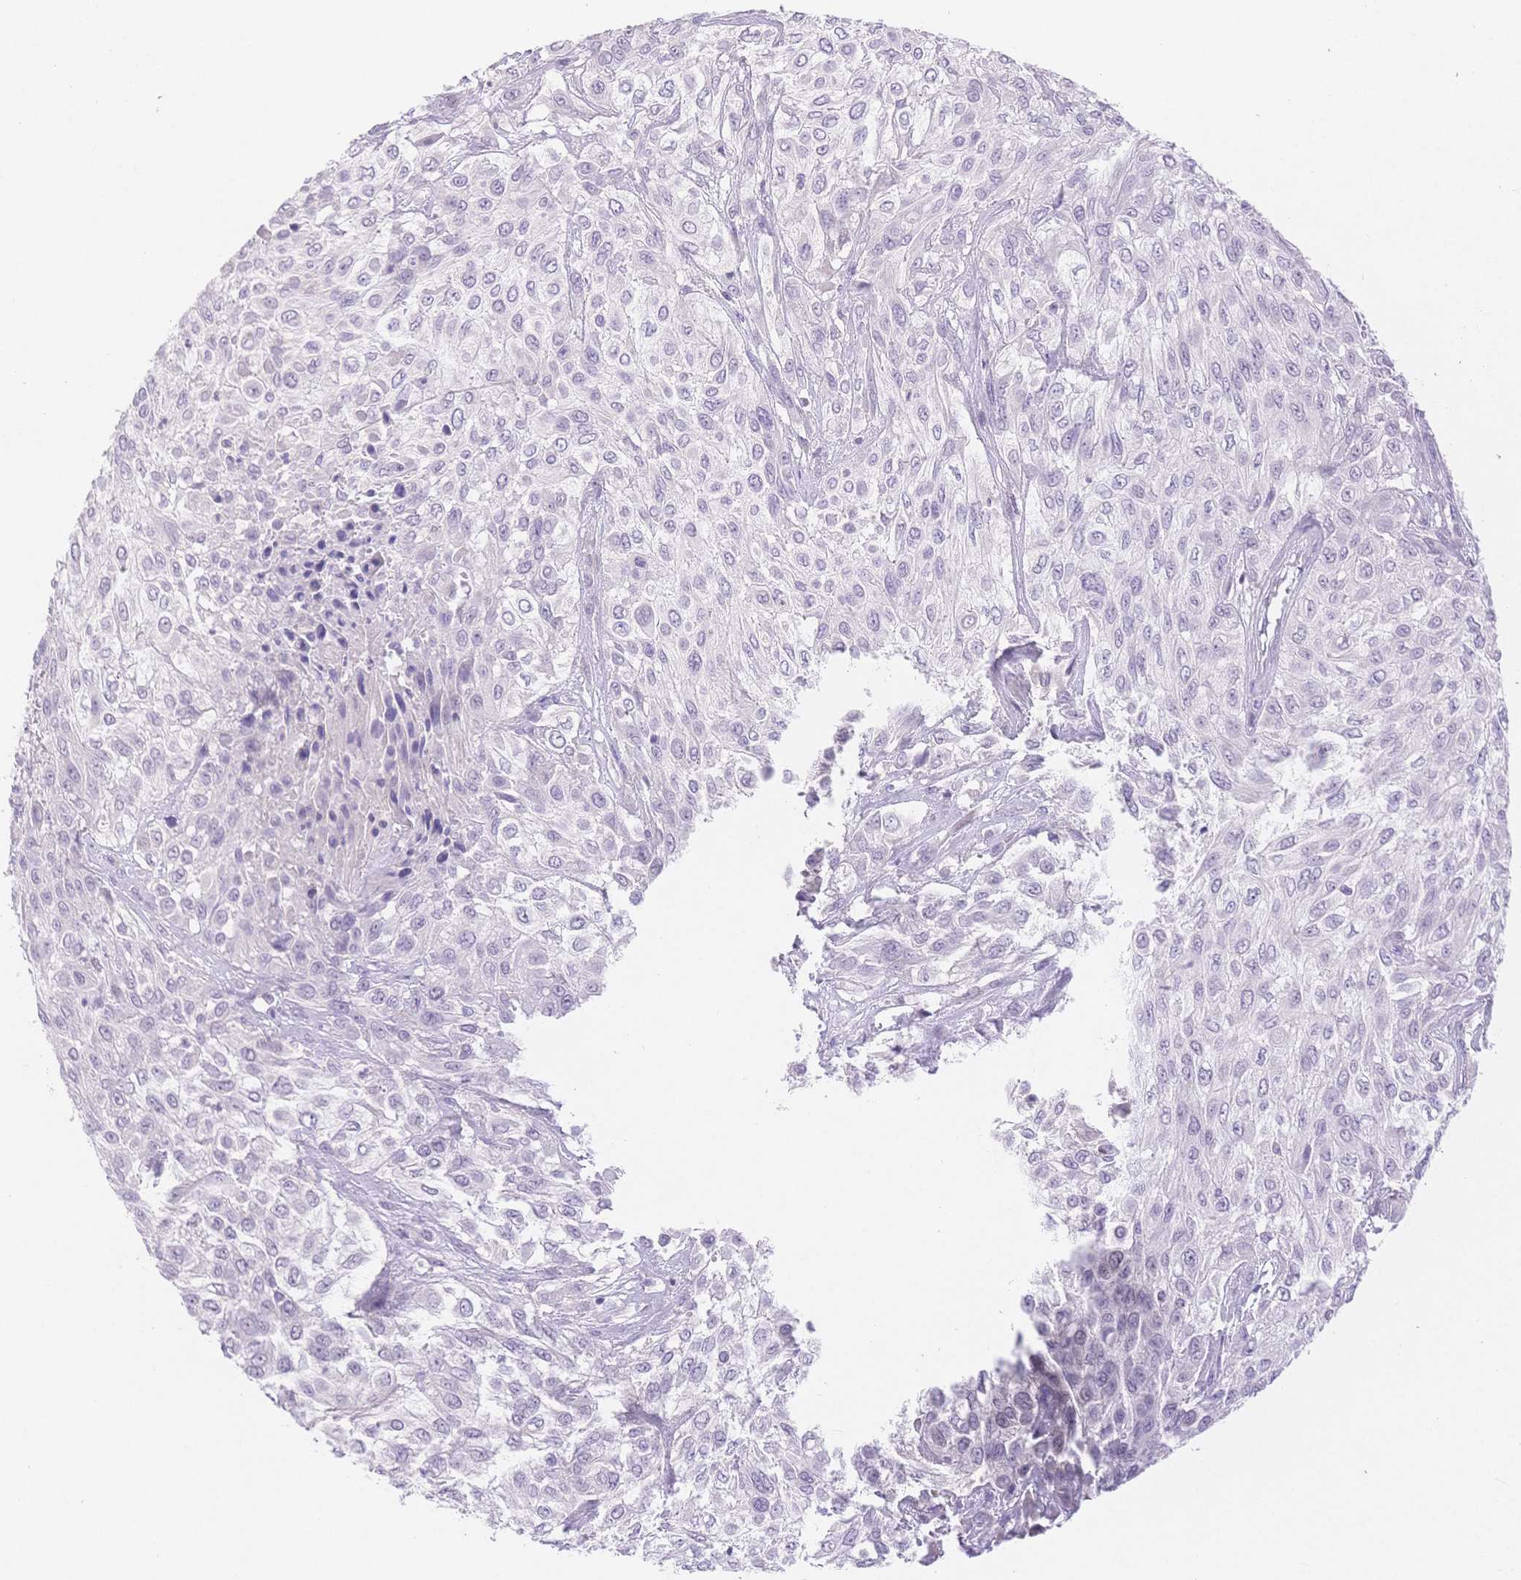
{"staining": {"intensity": "negative", "quantity": "none", "location": "none"}, "tissue": "urothelial cancer", "cell_type": "Tumor cells", "image_type": "cancer", "snomed": [{"axis": "morphology", "description": "Urothelial carcinoma, High grade"}, {"axis": "topography", "description": "Urinary bladder"}], "caption": "Tumor cells are negative for brown protein staining in urothelial carcinoma (high-grade).", "gene": "MYOM1", "patient": {"sex": "male", "age": 57}}